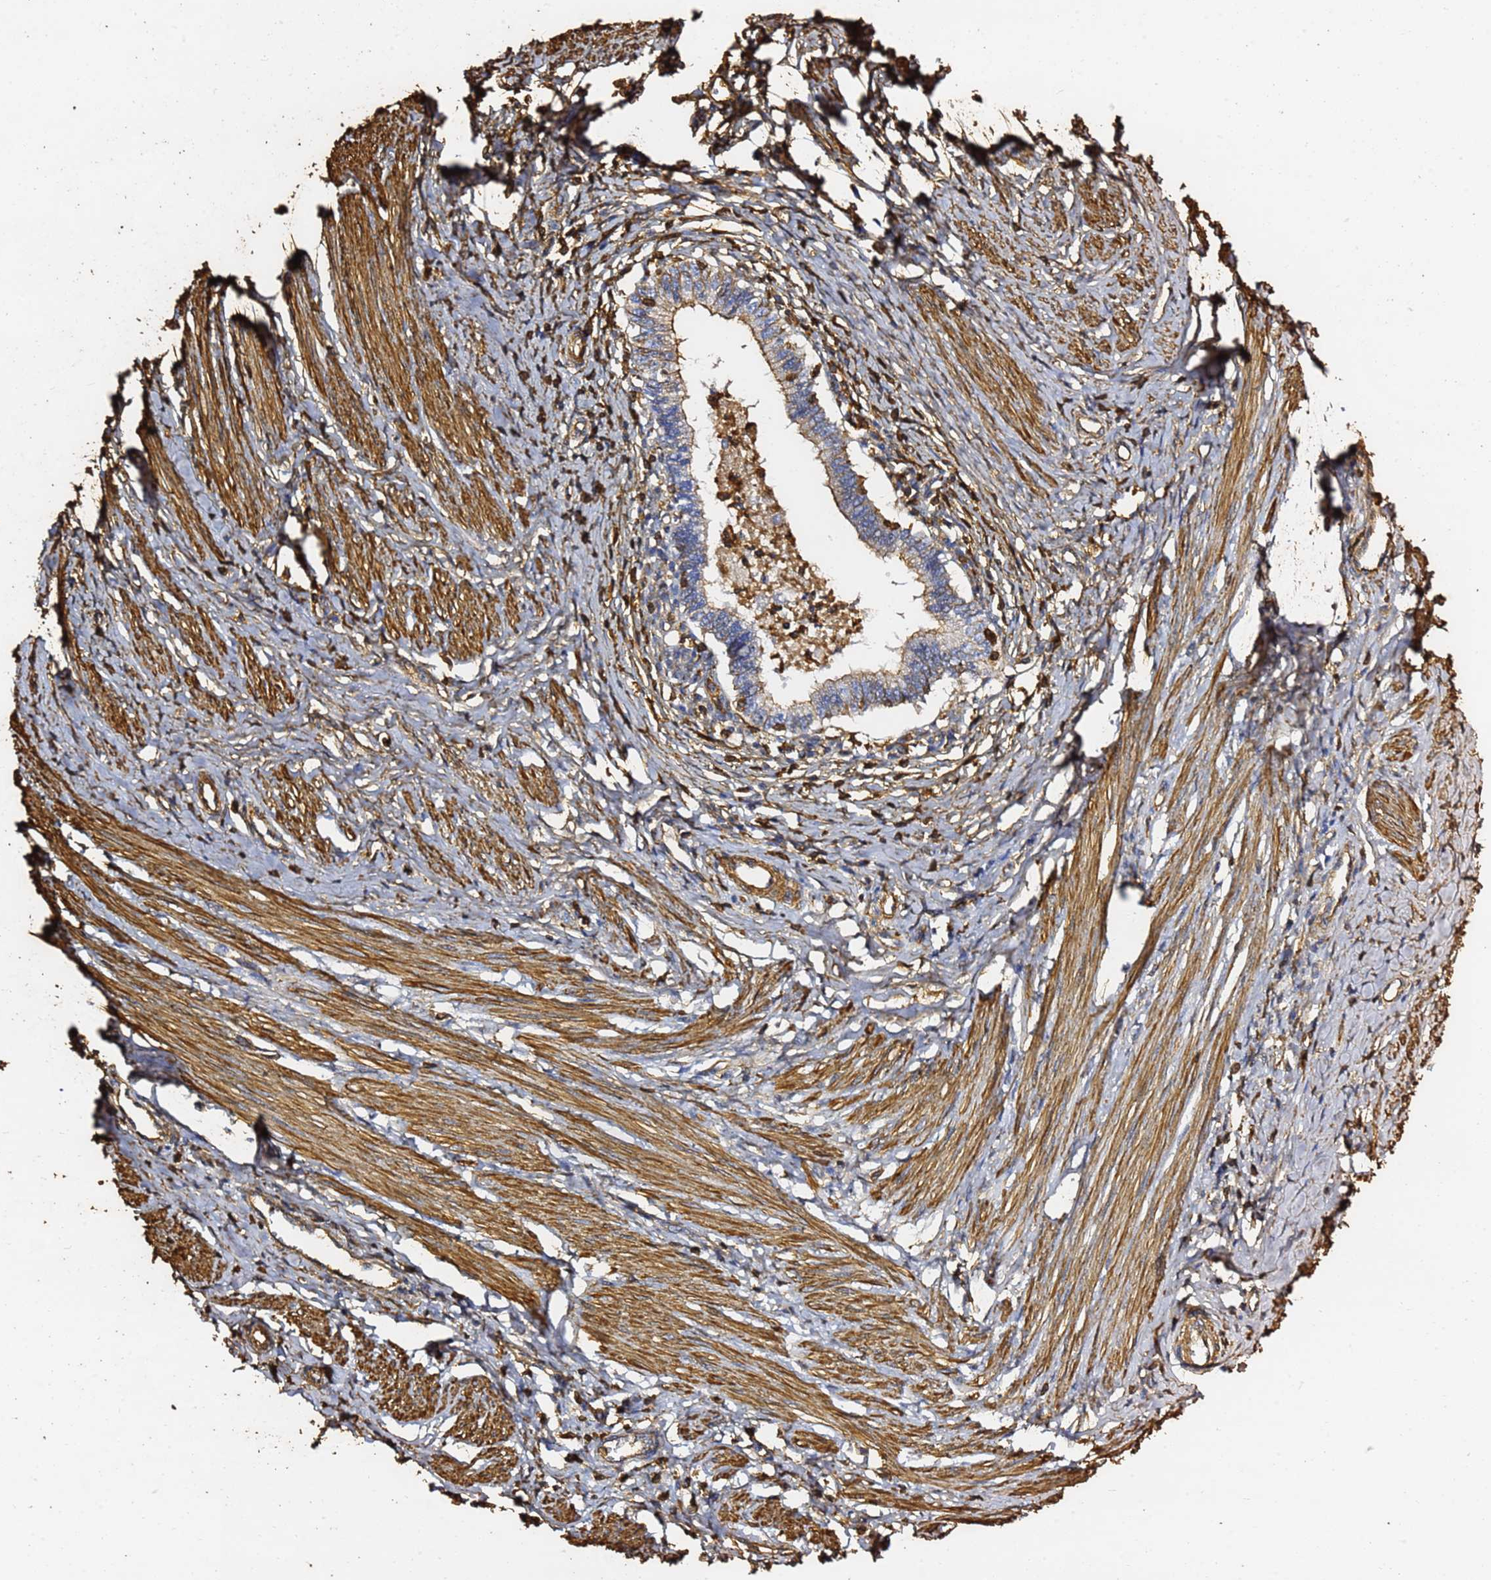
{"staining": {"intensity": "moderate", "quantity": "25%-75%", "location": "cytoplasmic/membranous"}, "tissue": "cervical cancer", "cell_type": "Tumor cells", "image_type": "cancer", "snomed": [{"axis": "morphology", "description": "Adenocarcinoma, NOS"}, {"axis": "topography", "description": "Cervix"}], "caption": "Moderate cytoplasmic/membranous staining for a protein is present in about 25%-75% of tumor cells of adenocarcinoma (cervical) using immunohistochemistry (IHC).", "gene": "ACTB", "patient": {"sex": "female", "age": 36}}